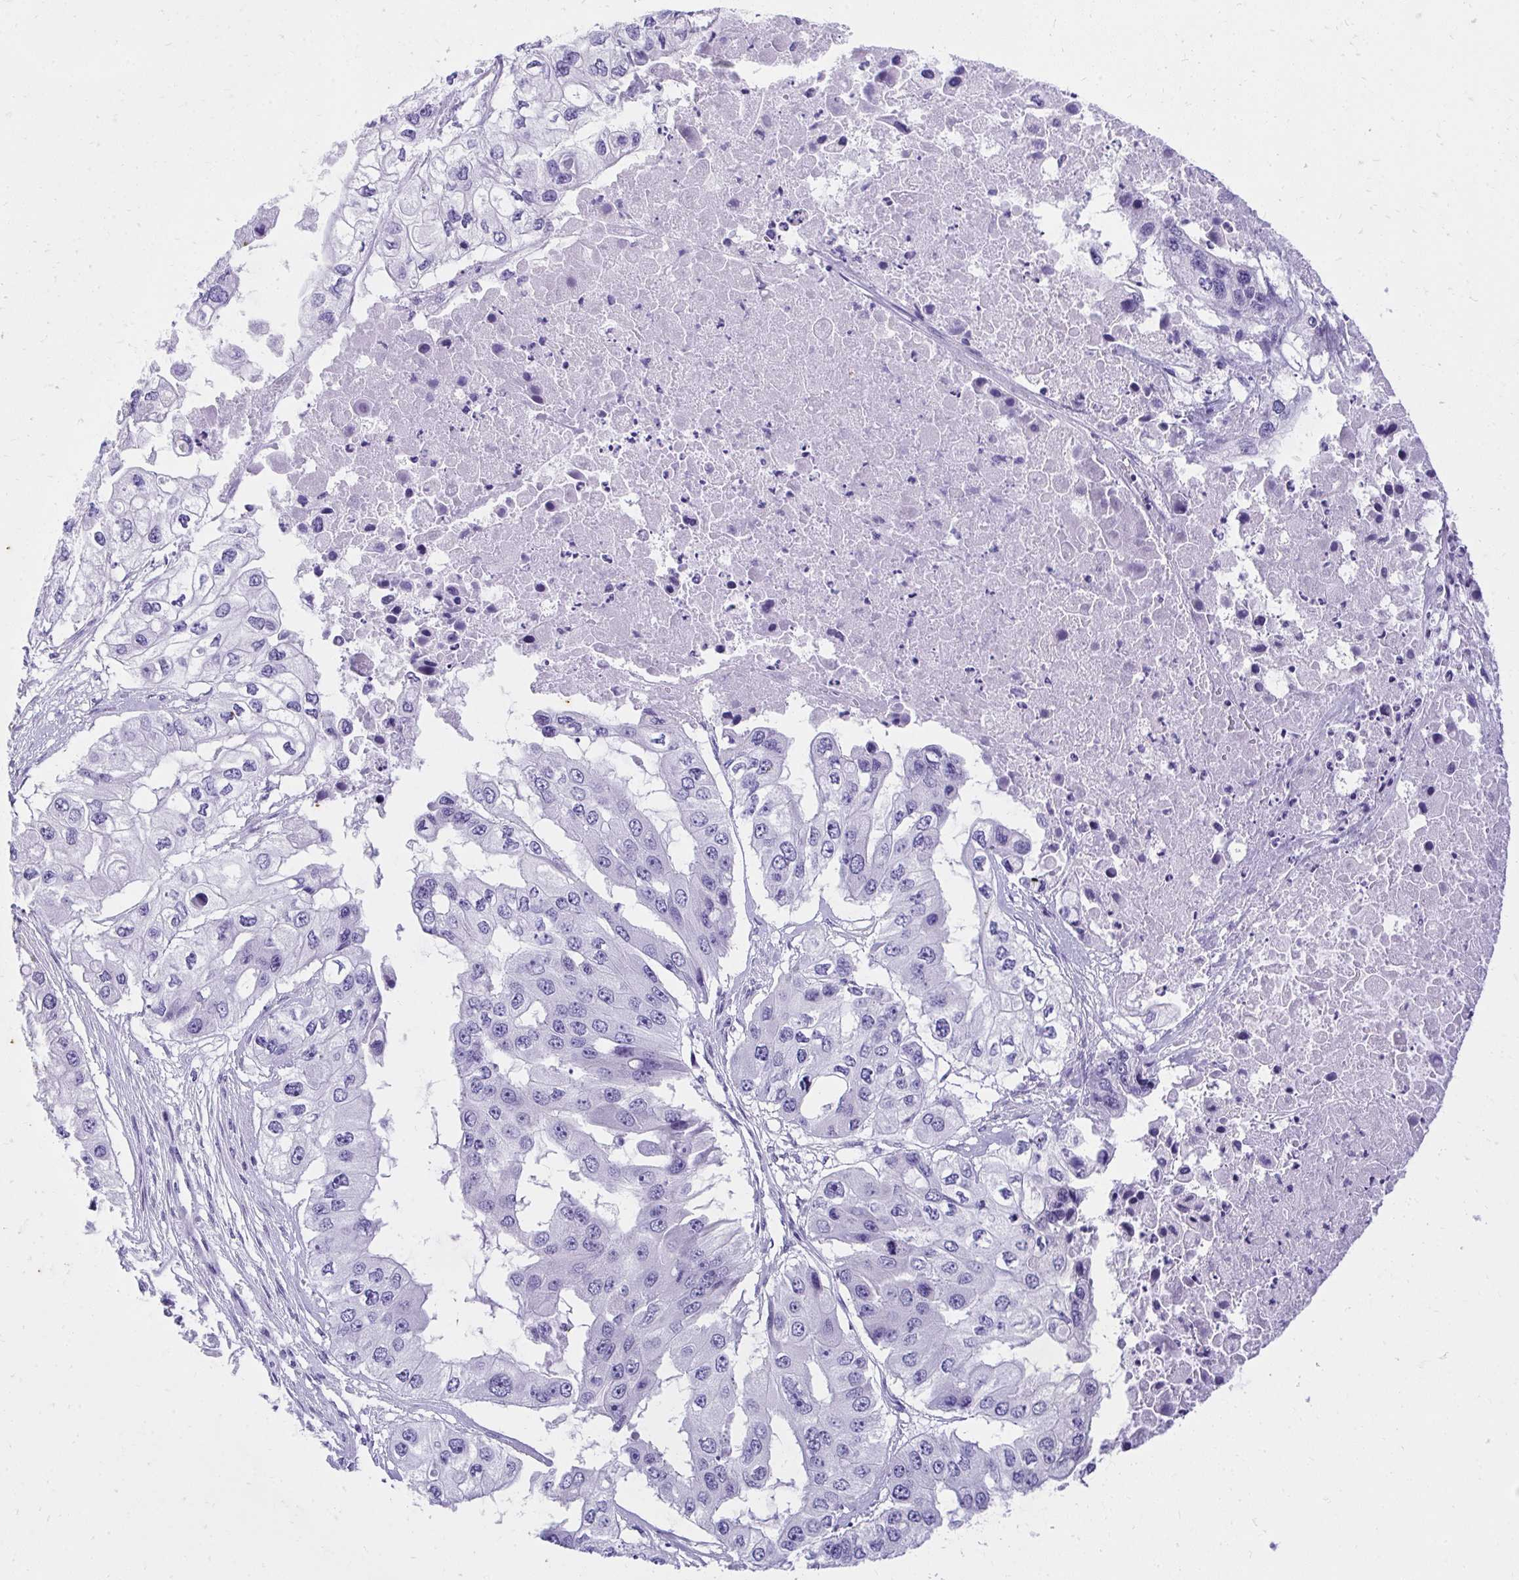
{"staining": {"intensity": "negative", "quantity": "none", "location": "none"}, "tissue": "ovarian cancer", "cell_type": "Tumor cells", "image_type": "cancer", "snomed": [{"axis": "morphology", "description": "Cystadenocarcinoma, serous, NOS"}, {"axis": "topography", "description": "Ovary"}], "caption": "IHC image of neoplastic tissue: ovarian cancer (serous cystadenocarcinoma) stained with DAB exhibits no significant protein staining in tumor cells. (DAB (3,3'-diaminobenzidine) IHC with hematoxylin counter stain).", "gene": "KLK1", "patient": {"sex": "female", "age": 56}}